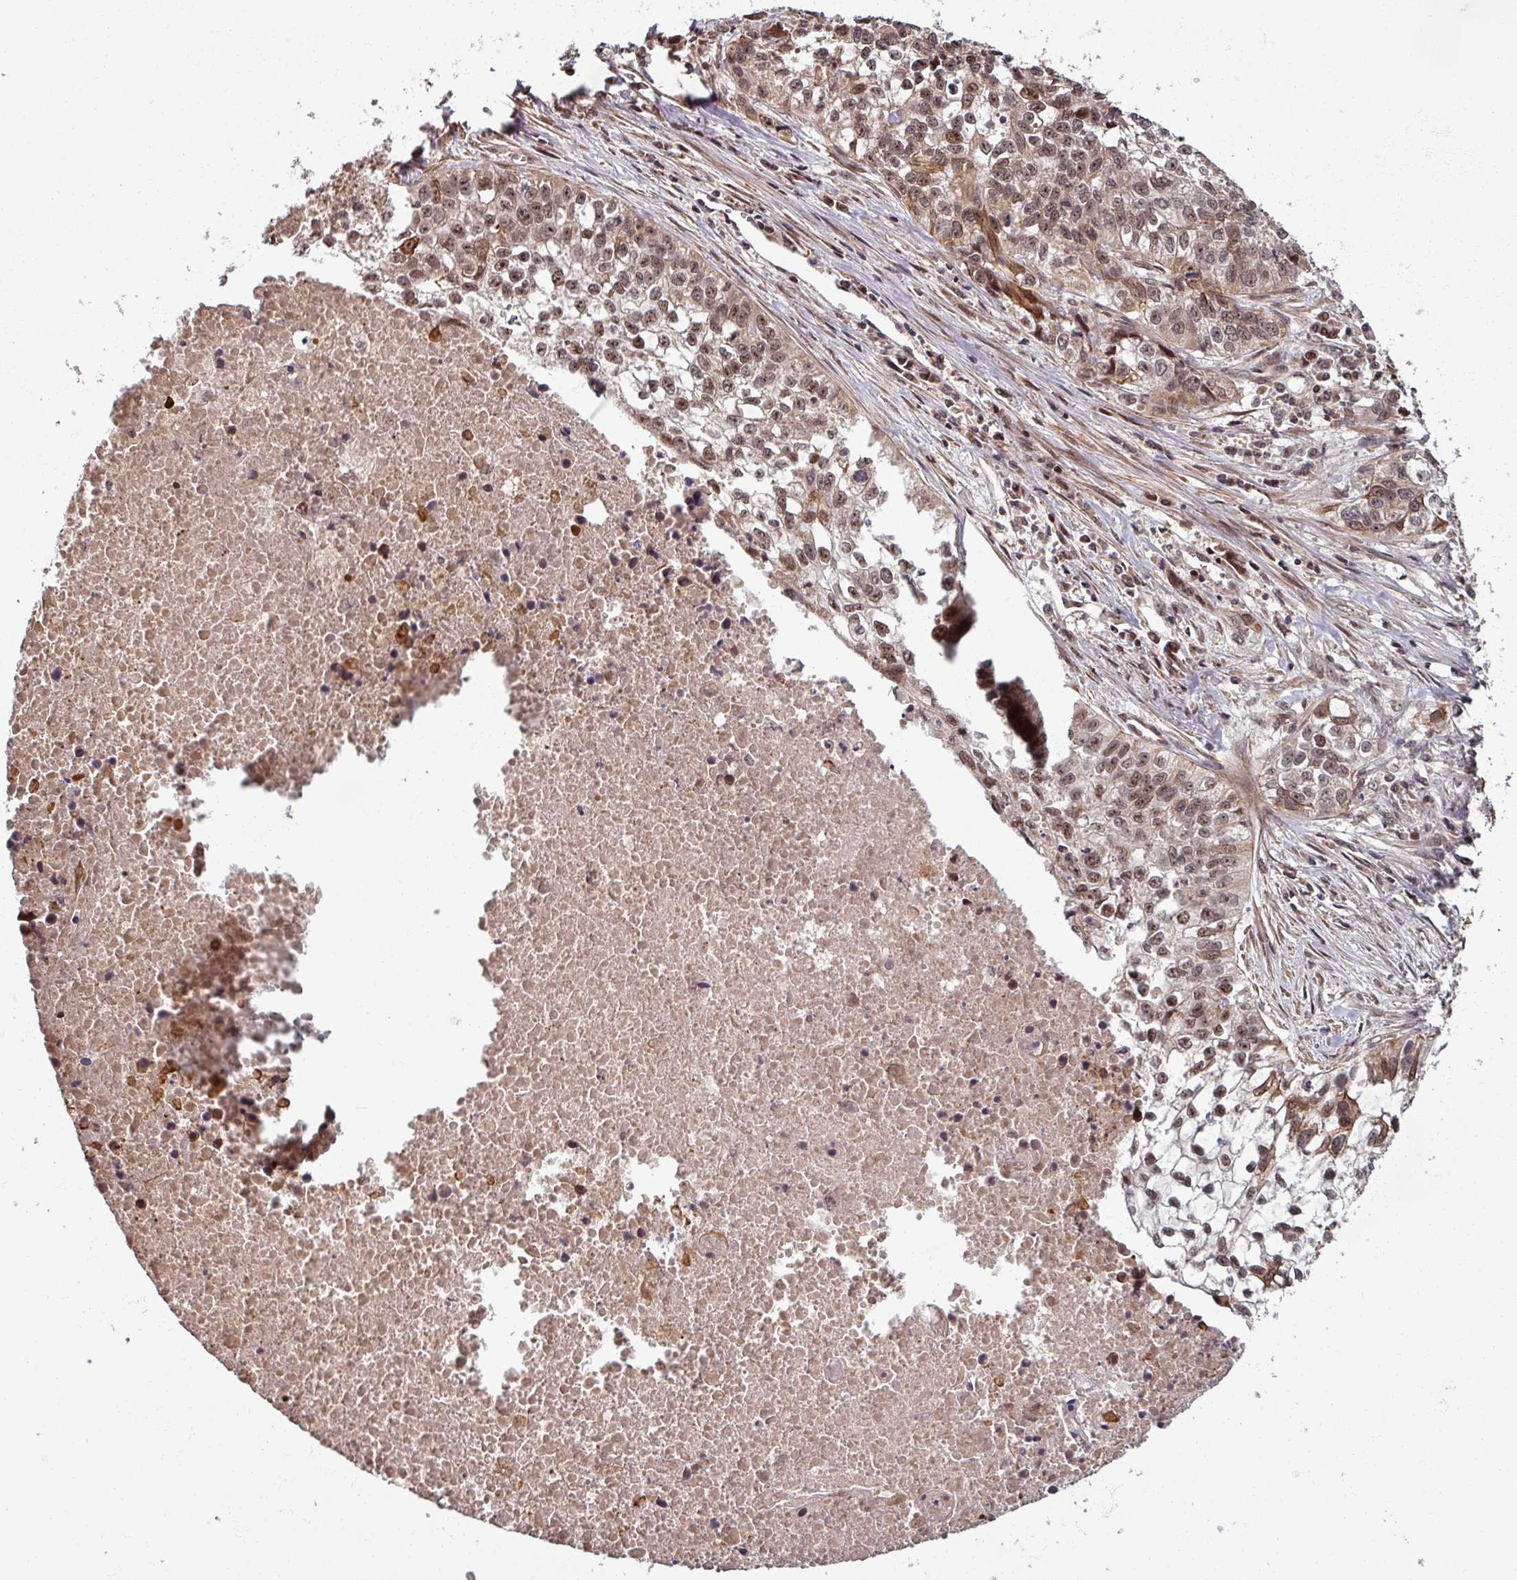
{"staining": {"intensity": "moderate", "quantity": ">75%", "location": "nuclear"}, "tissue": "lung cancer", "cell_type": "Tumor cells", "image_type": "cancer", "snomed": [{"axis": "morphology", "description": "Squamous cell carcinoma, NOS"}, {"axis": "topography", "description": "Lung"}], "caption": "This micrograph displays squamous cell carcinoma (lung) stained with IHC to label a protein in brown. The nuclear of tumor cells show moderate positivity for the protein. Nuclei are counter-stained blue.", "gene": "SWI5", "patient": {"sex": "male", "age": 74}}